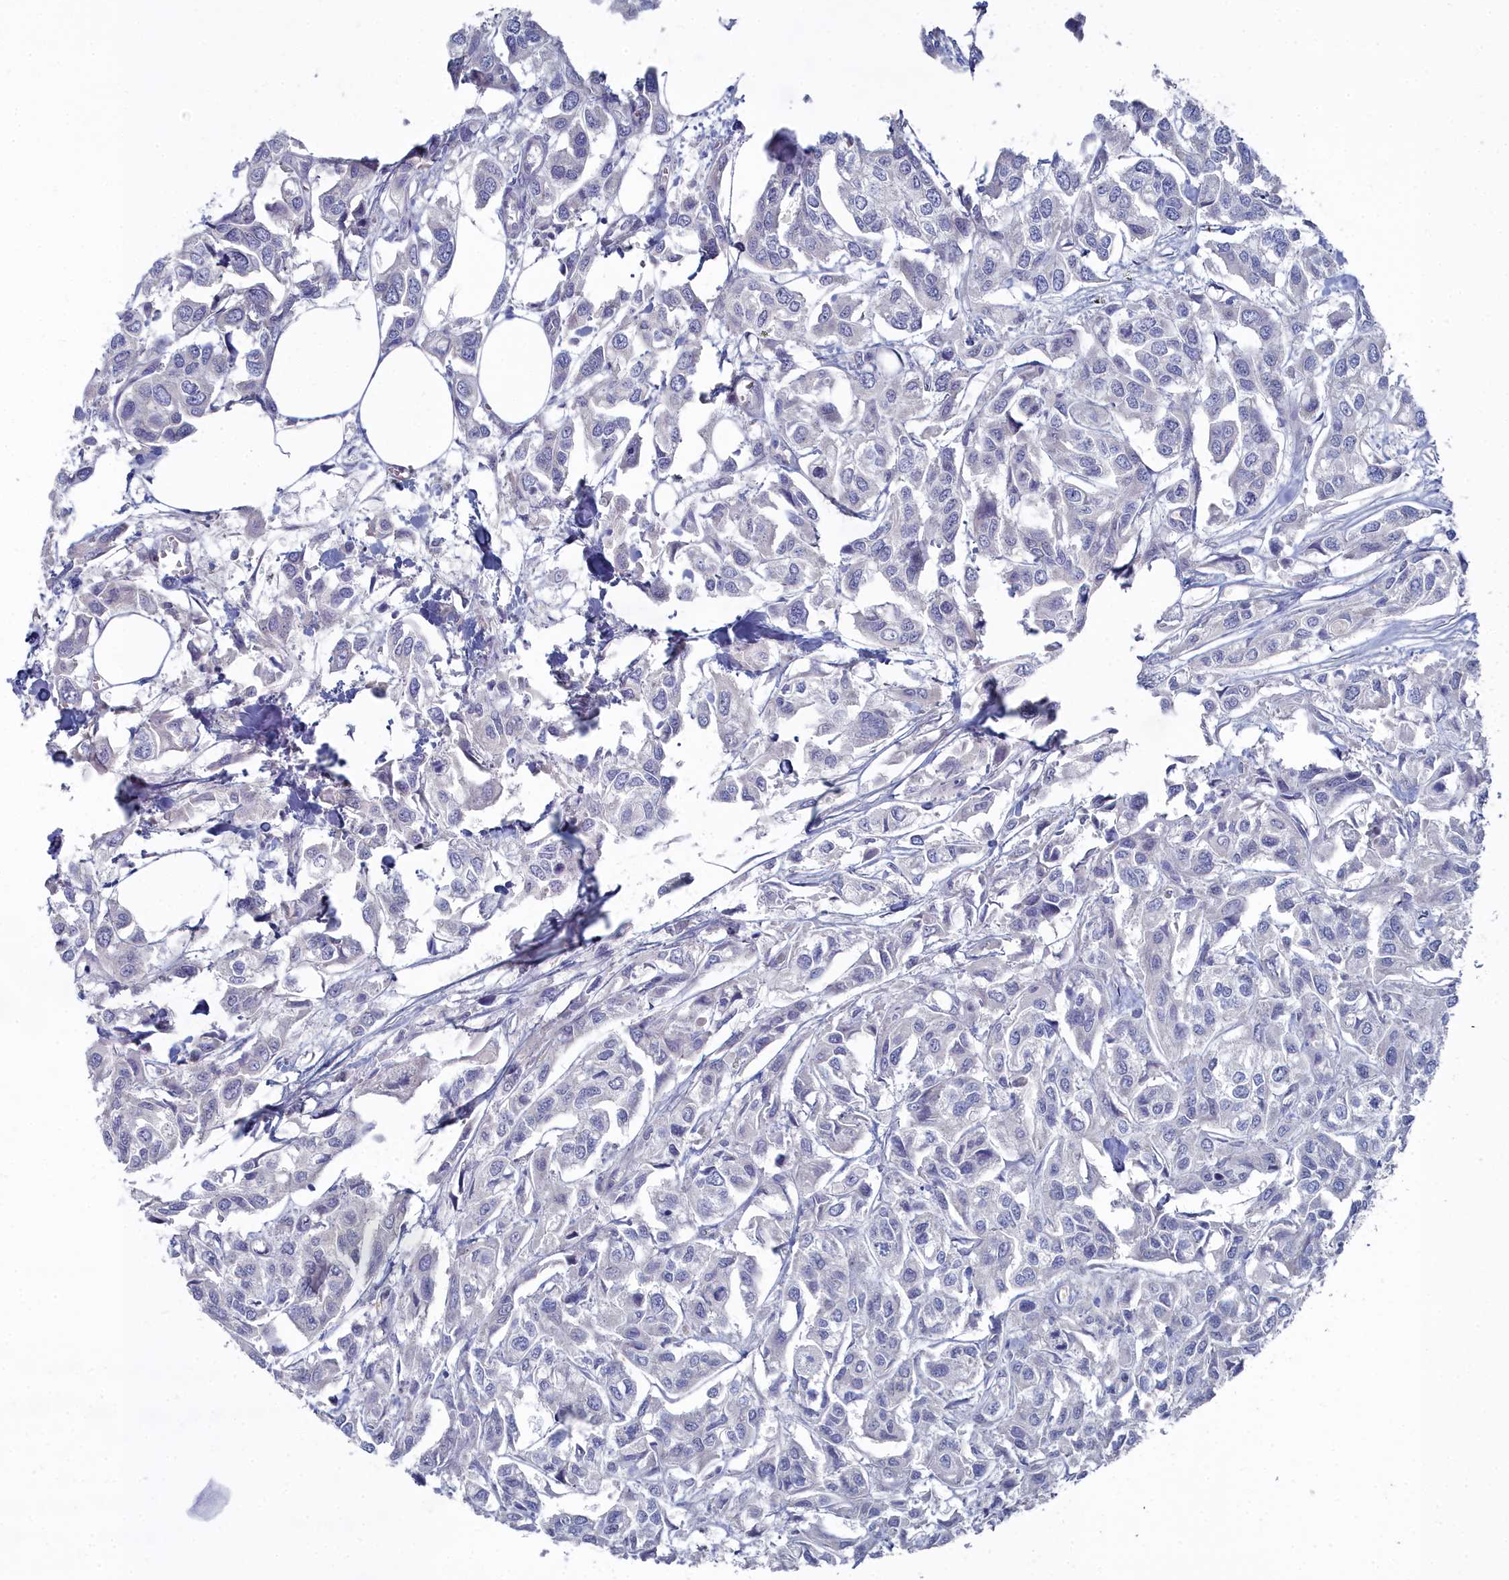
{"staining": {"intensity": "negative", "quantity": "none", "location": "none"}, "tissue": "urothelial cancer", "cell_type": "Tumor cells", "image_type": "cancer", "snomed": [{"axis": "morphology", "description": "Urothelial carcinoma, High grade"}, {"axis": "topography", "description": "Urinary bladder"}], "caption": "Protein analysis of urothelial cancer reveals no significant staining in tumor cells. (DAB immunohistochemistry (IHC) visualized using brightfield microscopy, high magnification).", "gene": "CCDC149", "patient": {"sex": "male", "age": 67}}